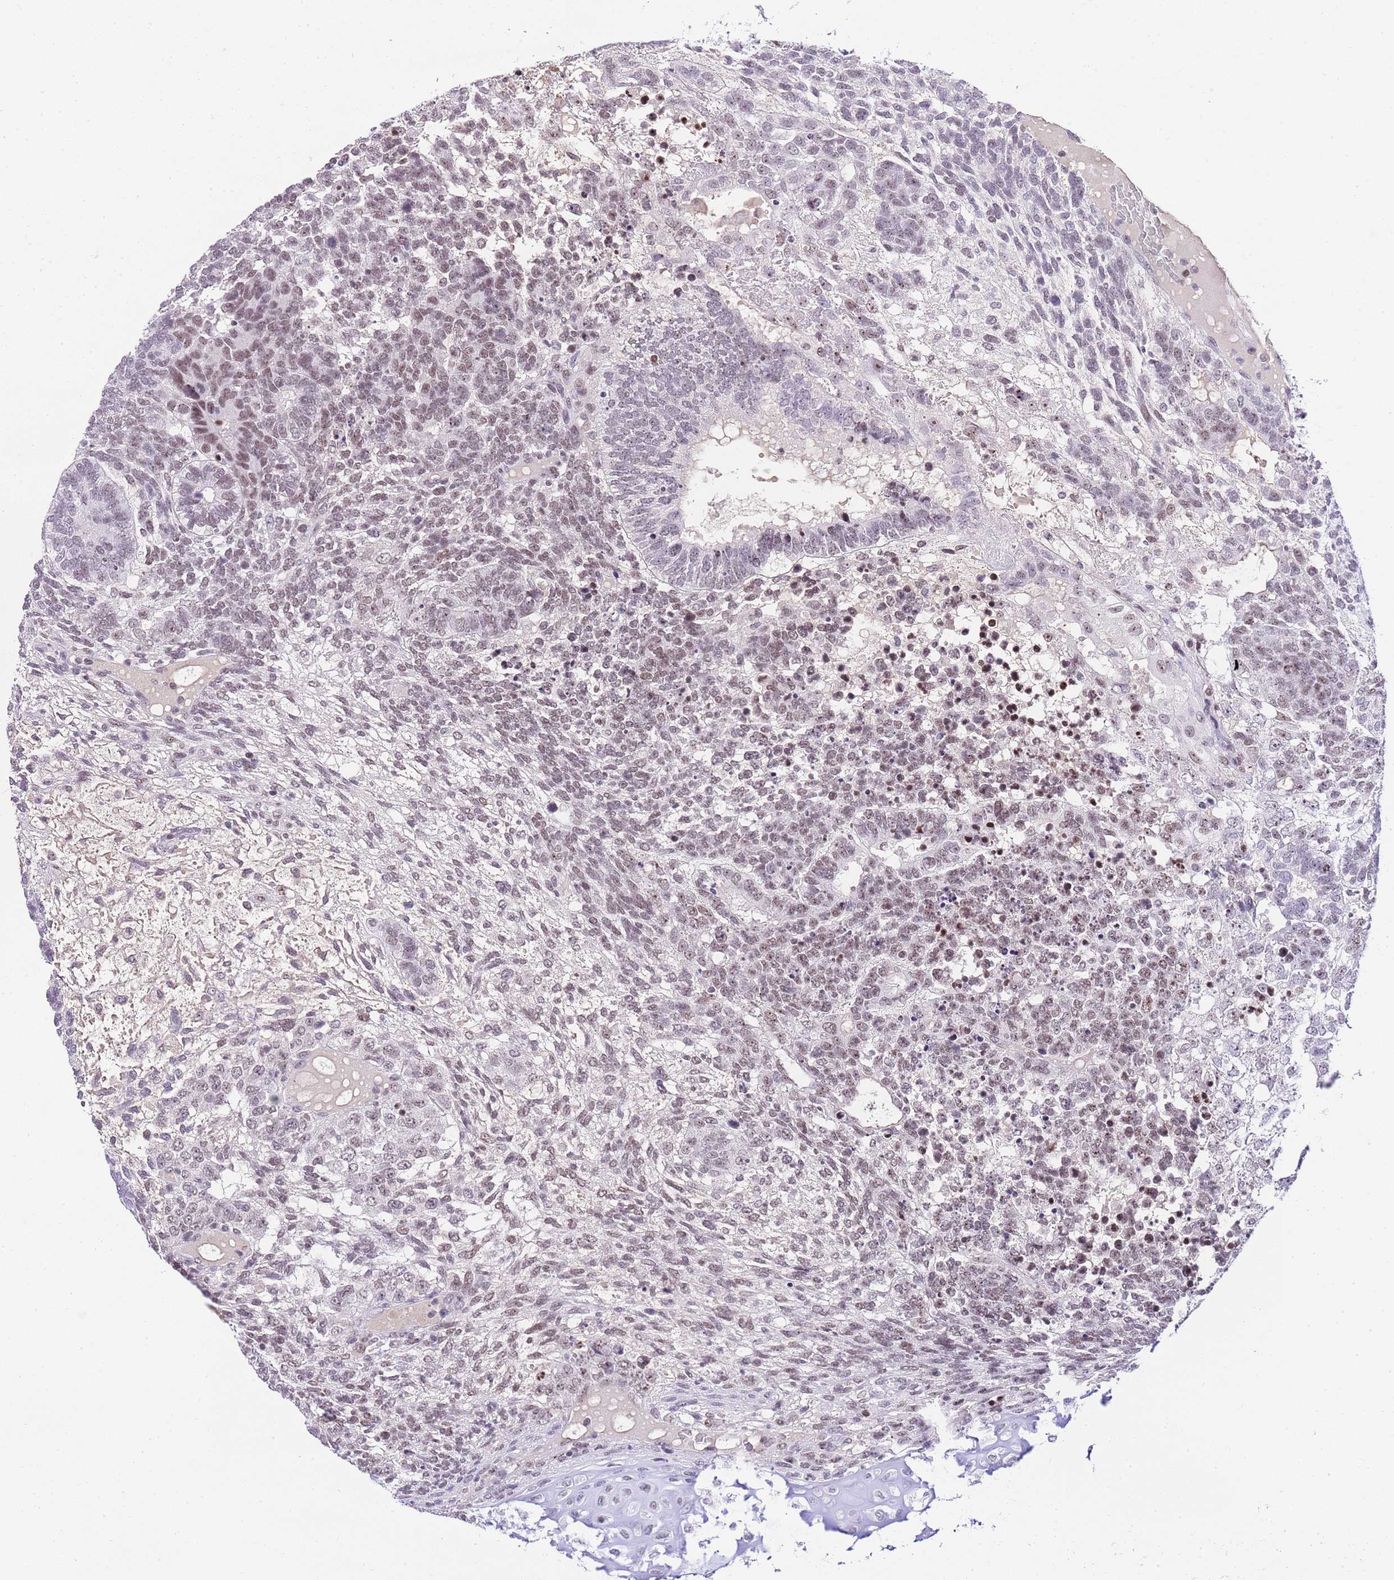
{"staining": {"intensity": "weak", "quantity": "25%-75%", "location": "nuclear"}, "tissue": "testis cancer", "cell_type": "Tumor cells", "image_type": "cancer", "snomed": [{"axis": "morphology", "description": "Carcinoma, Embryonal, NOS"}, {"axis": "topography", "description": "Testis"}], "caption": "A brown stain labels weak nuclear positivity of a protein in human testis embryonal carcinoma tumor cells.", "gene": "NOP56", "patient": {"sex": "male", "age": 23}}